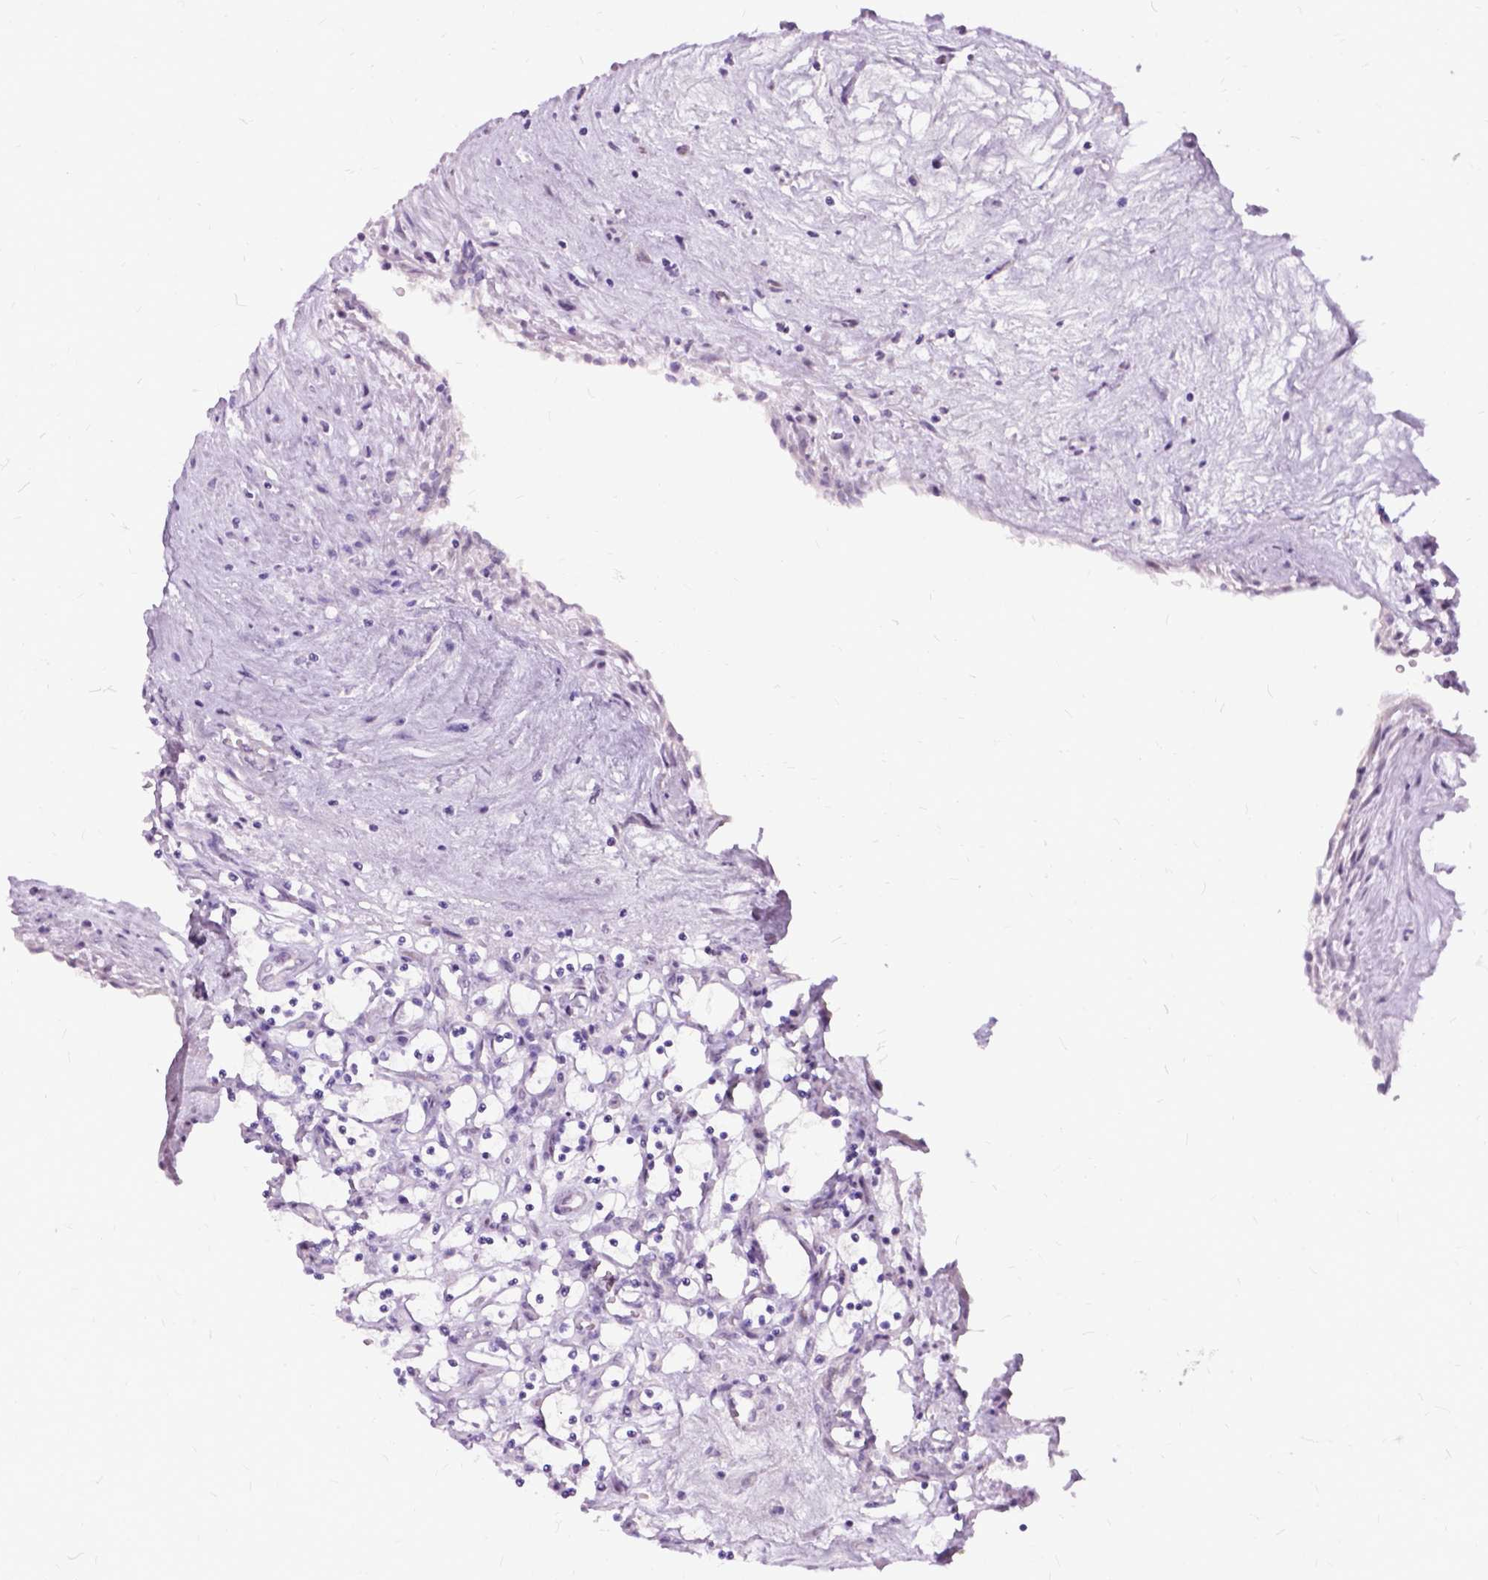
{"staining": {"intensity": "negative", "quantity": "none", "location": "none"}, "tissue": "renal cancer", "cell_type": "Tumor cells", "image_type": "cancer", "snomed": [{"axis": "morphology", "description": "Adenocarcinoma, NOS"}, {"axis": "topography", "description": "Kidney"}], "caption": "High magnification brightfield microscopy of adenocarcinoma (renal) stained with DAB (brown) and counterstained with hematoxylin (blue): tumor cells show no significant expression. (Brightfield microscopy of DAB (3,3'-diaminobenzidine) immunohistochemistry at high magnification).", "gene": "PROB1", "patient": {"sex": "female", "age": 69}}